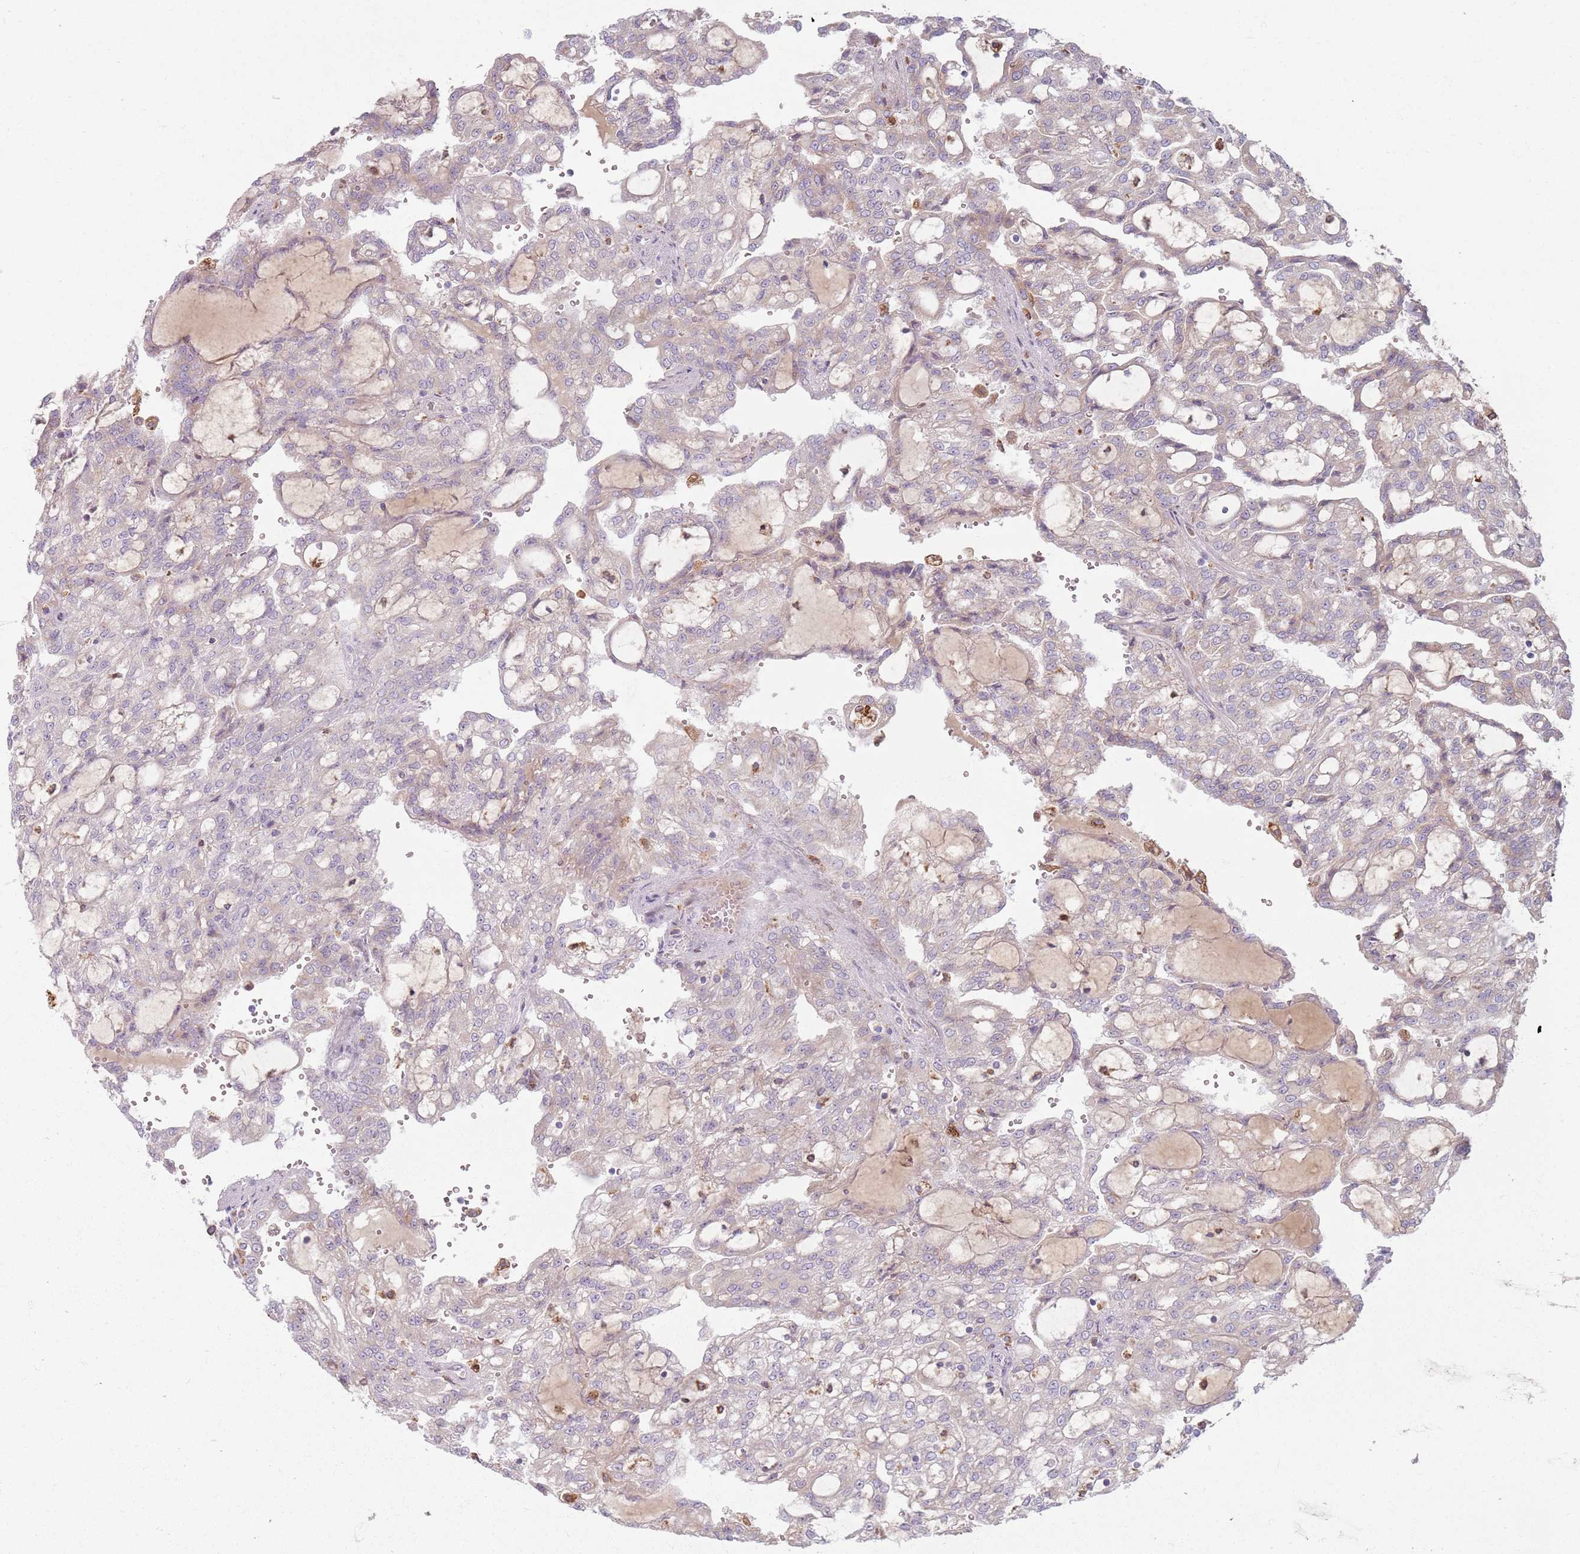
{"staining": {"intensity": "negative", "quantity": "none", "location": "none"}, "tissue": "renal cancer", "cell_type": "Tumor cells", "image_type": "cancer", "snomed": [{"axis": "morphology", "description": "Adenocarcinoma, NOS"}, {"axis": "topography", "description": "Kidney"}], "caption": "Tumor cells show no significant staining in adenocarcinoma (renal).", "gene": "COLGALT1", "patient": {"sex": "male", "age": 63}}